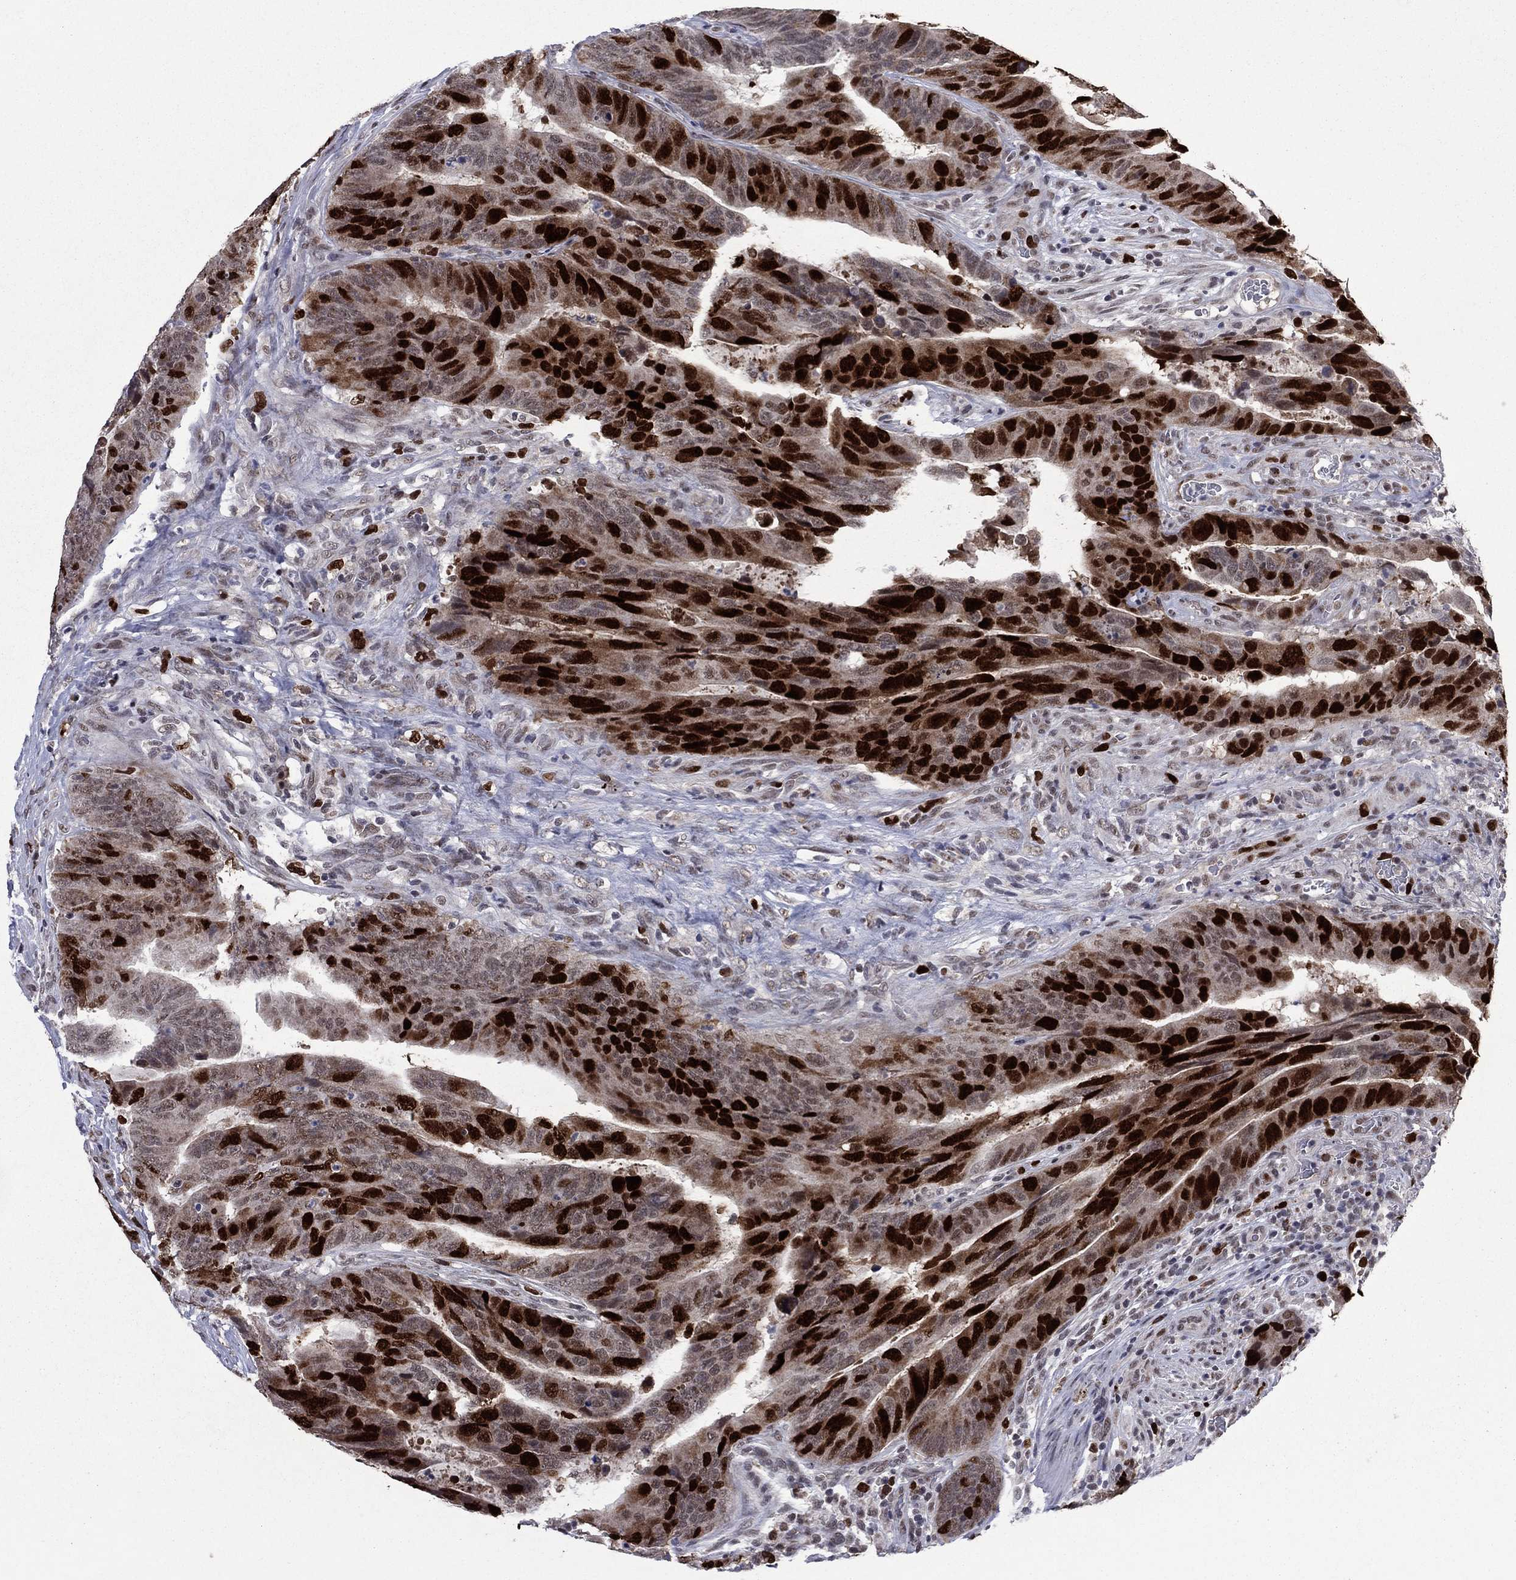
{"staining": {"intensity": "strong", "quantity": "25%-75%", "location": "nuclear"}, "tissue": "colorectal cancer", "cell_type": "Tumor cells", "image_type": "cancer", "snomed": [{"axis": "morphology", "description": "Adenocarcinoma, NOS"}, {"axis": "topography", "description": "Colon"}], "caption": "High-power microscopy captured an immunohistochemistry (IHC) histopathology image of adenocarcinoma (colorectal), revealing strong nuclear staining in approximately 25%-75% of tumor cells.", "gene": "CDCA5", "patient": {"sex": "female", "age": 56}}